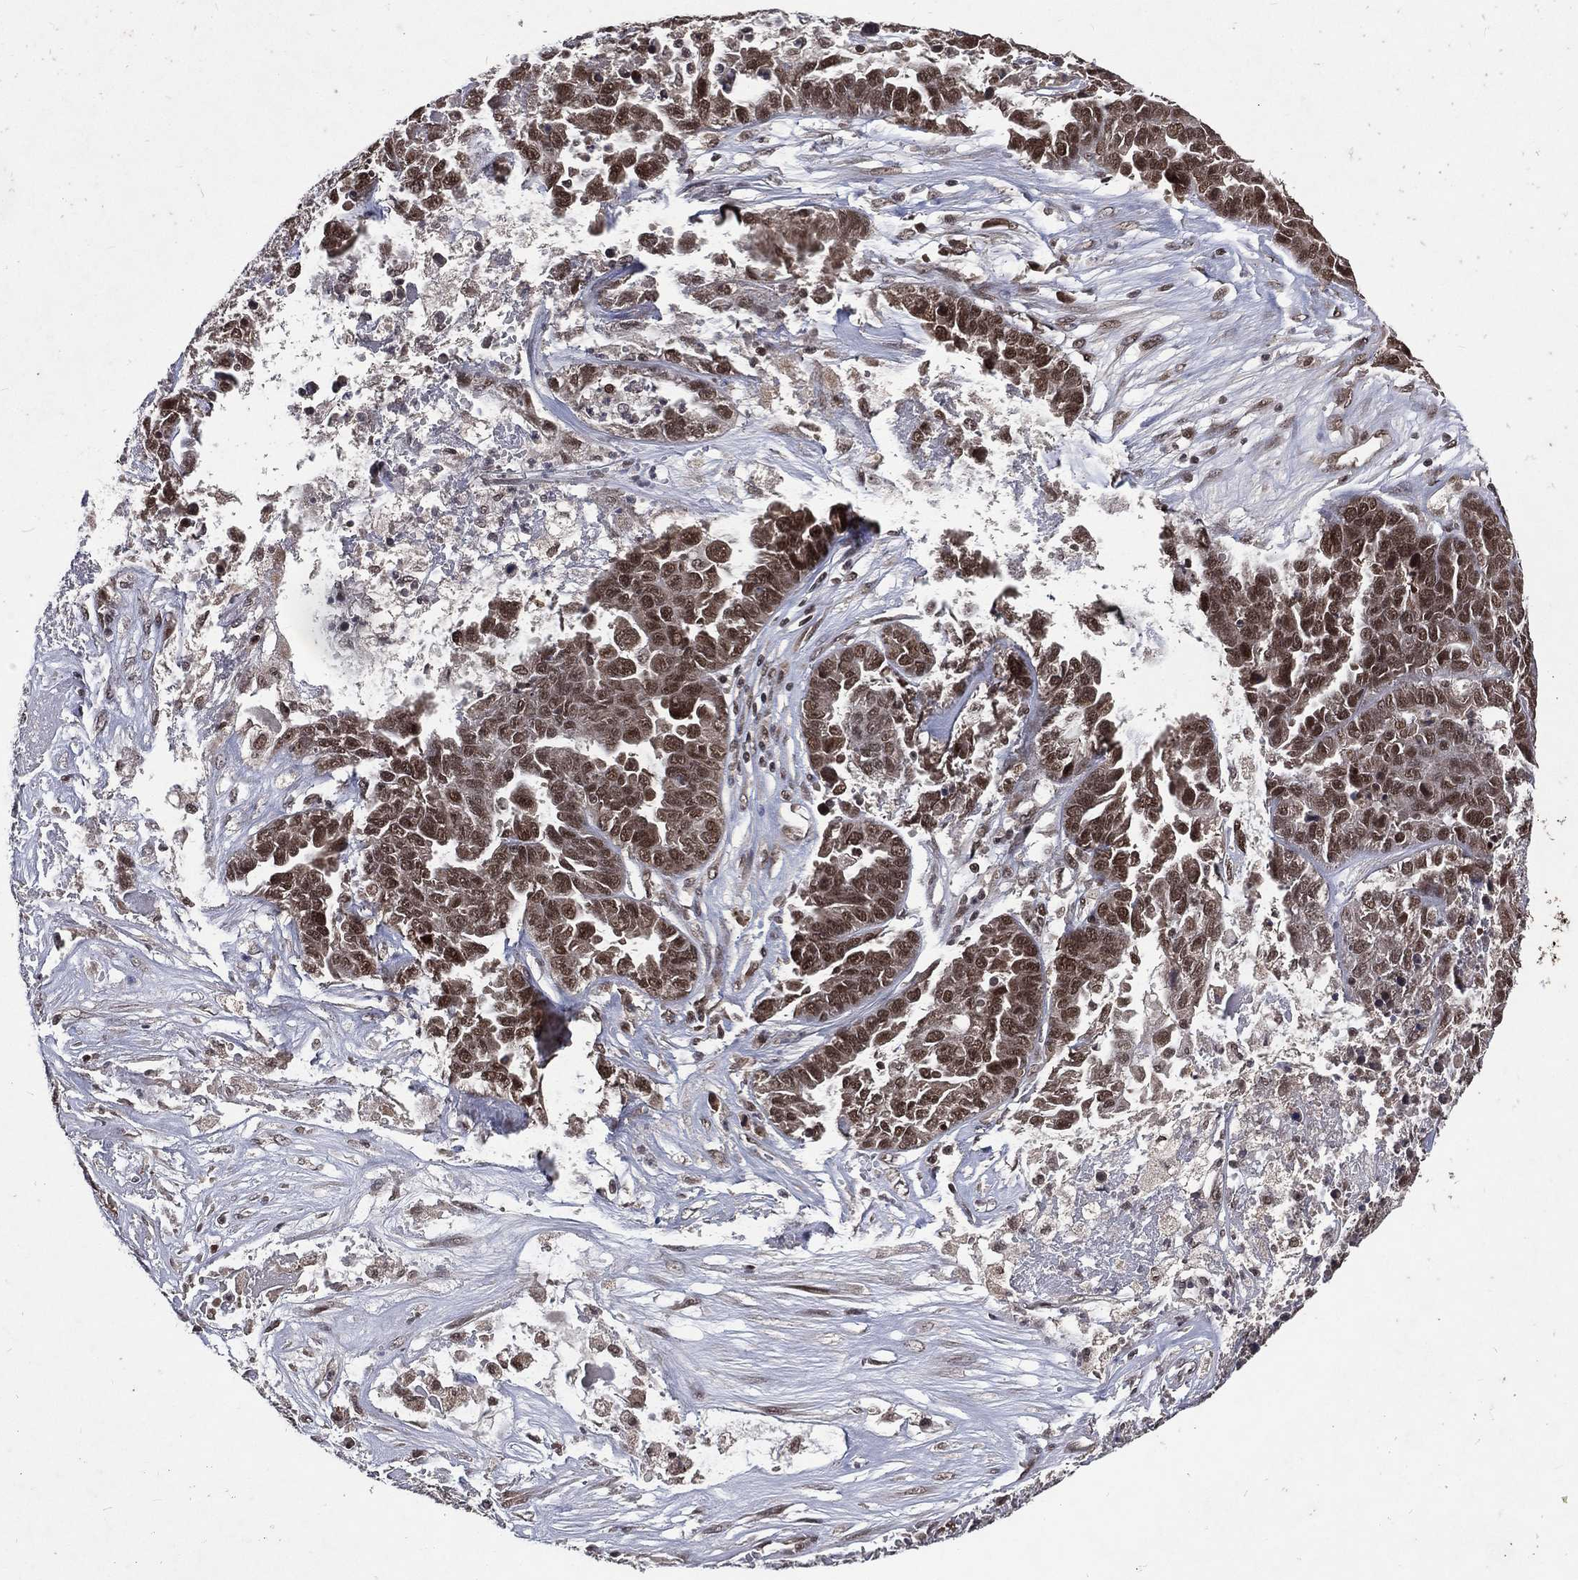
{"staining": {"intensity": "moderate", "quantity": ">75%", "location": "cytoplasmic/membranous,nuclear"}, "tissue": "ovarian cancer", "cell_type": "Tumor cells", "image_type": "cancer", "snomed": [{"axis": "morphology", "description": "Cystadenocarcinoma, serous, NOS"}, {"axis": "topography", "description": "Ovary"}], "caption": "Tumor cells exhibit medium levels of moderate cytoplasmic/membranous and nuclear positivity in approximately >75% of cells in ovarian cancer.", "gene": "DMAP1", "patient": {"sex": "female", "age": 87}}